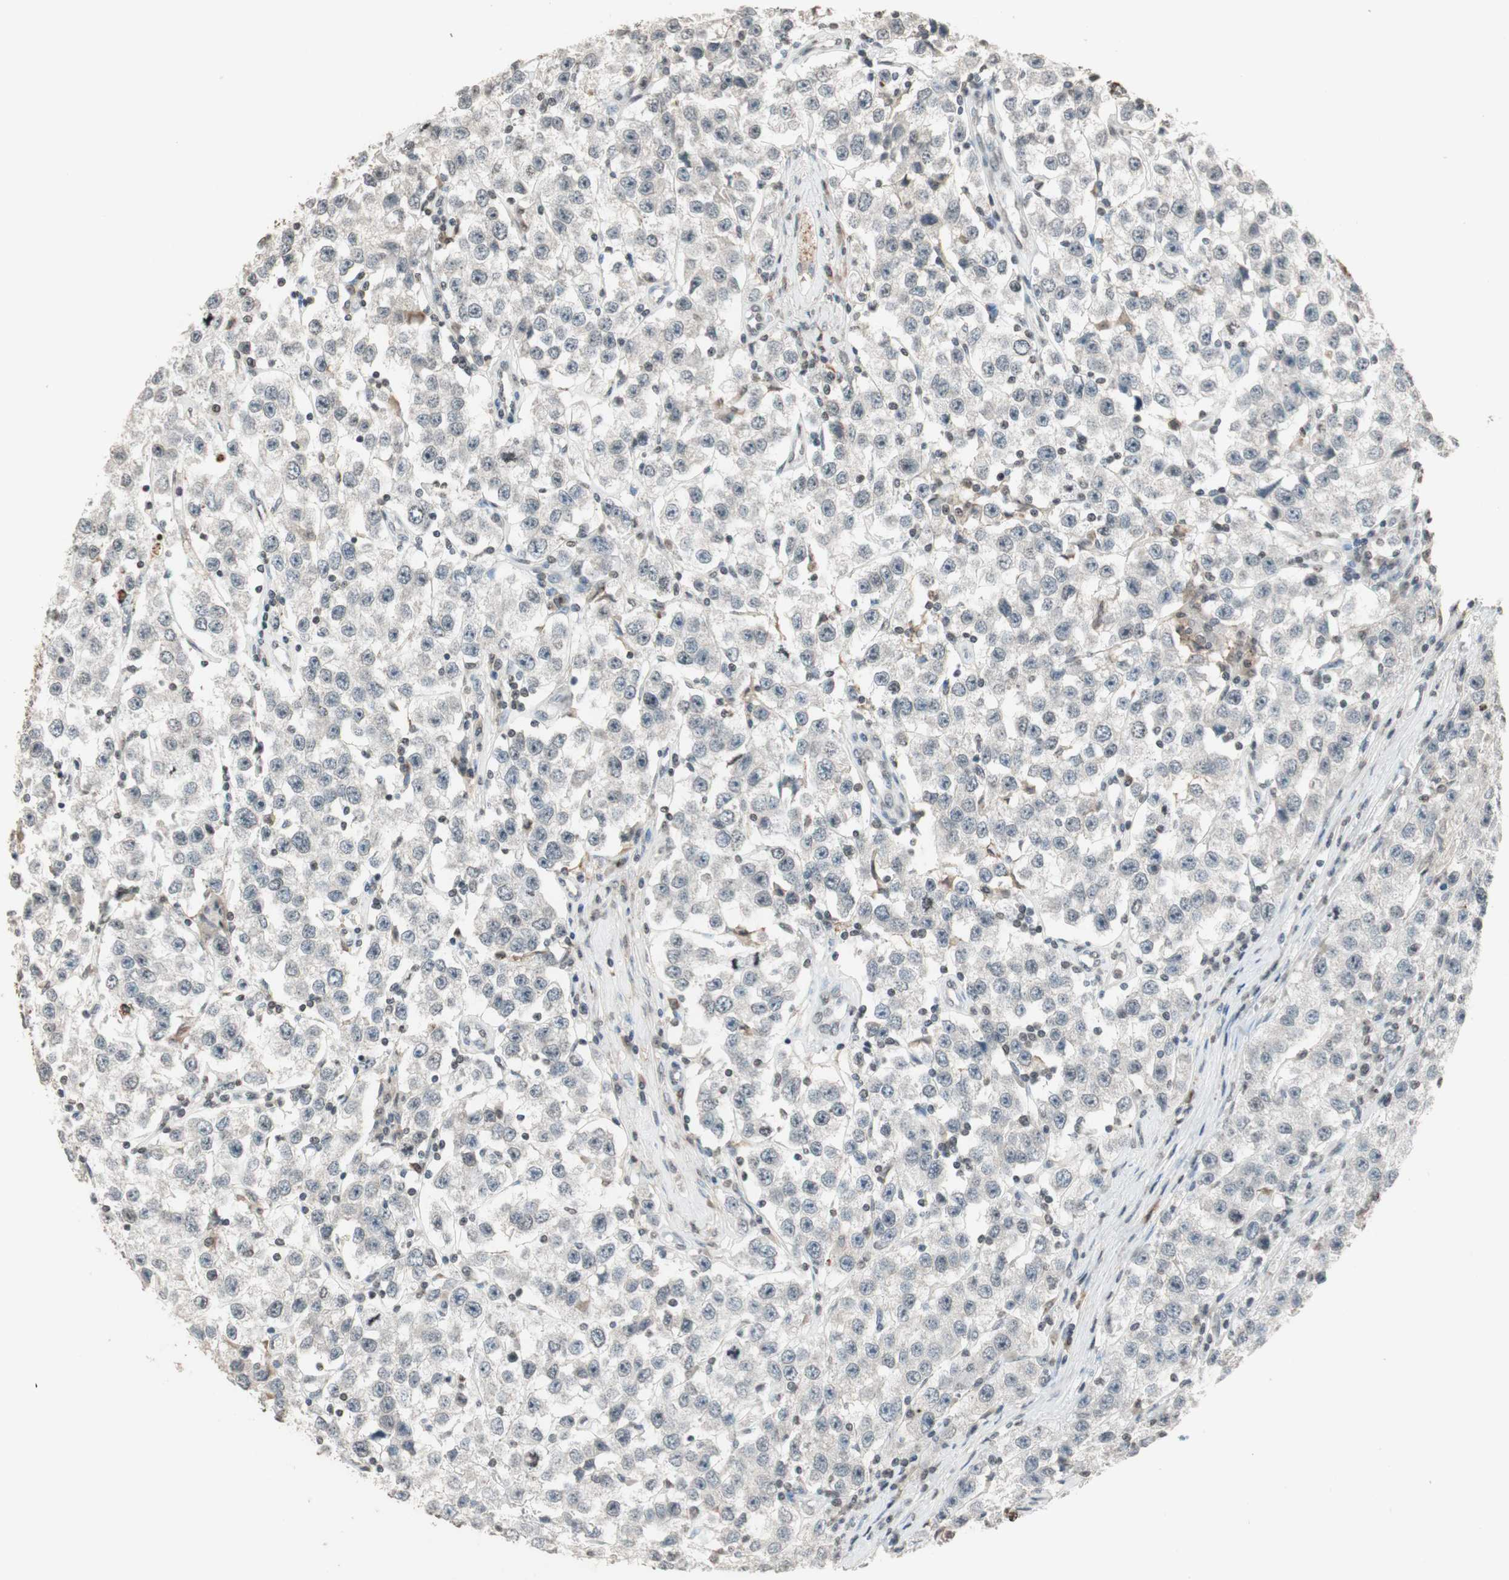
{"staining": {"intensity": "negative", "quantity": "none", "location": "none"}, "tissue": "testis cancer", "cell_type": "Tumor cells", "image_type": "cancer", "snomed": [{"axis": "morphology", "description": "Seminoma, NOS"}, {"axis": "topography", "description": "Testis"}], "caption": "Tumor cells show no significant protein expression in testis cancer.", "gene": "PRELID1", "patient": {"sex": "male", "age": 52}}